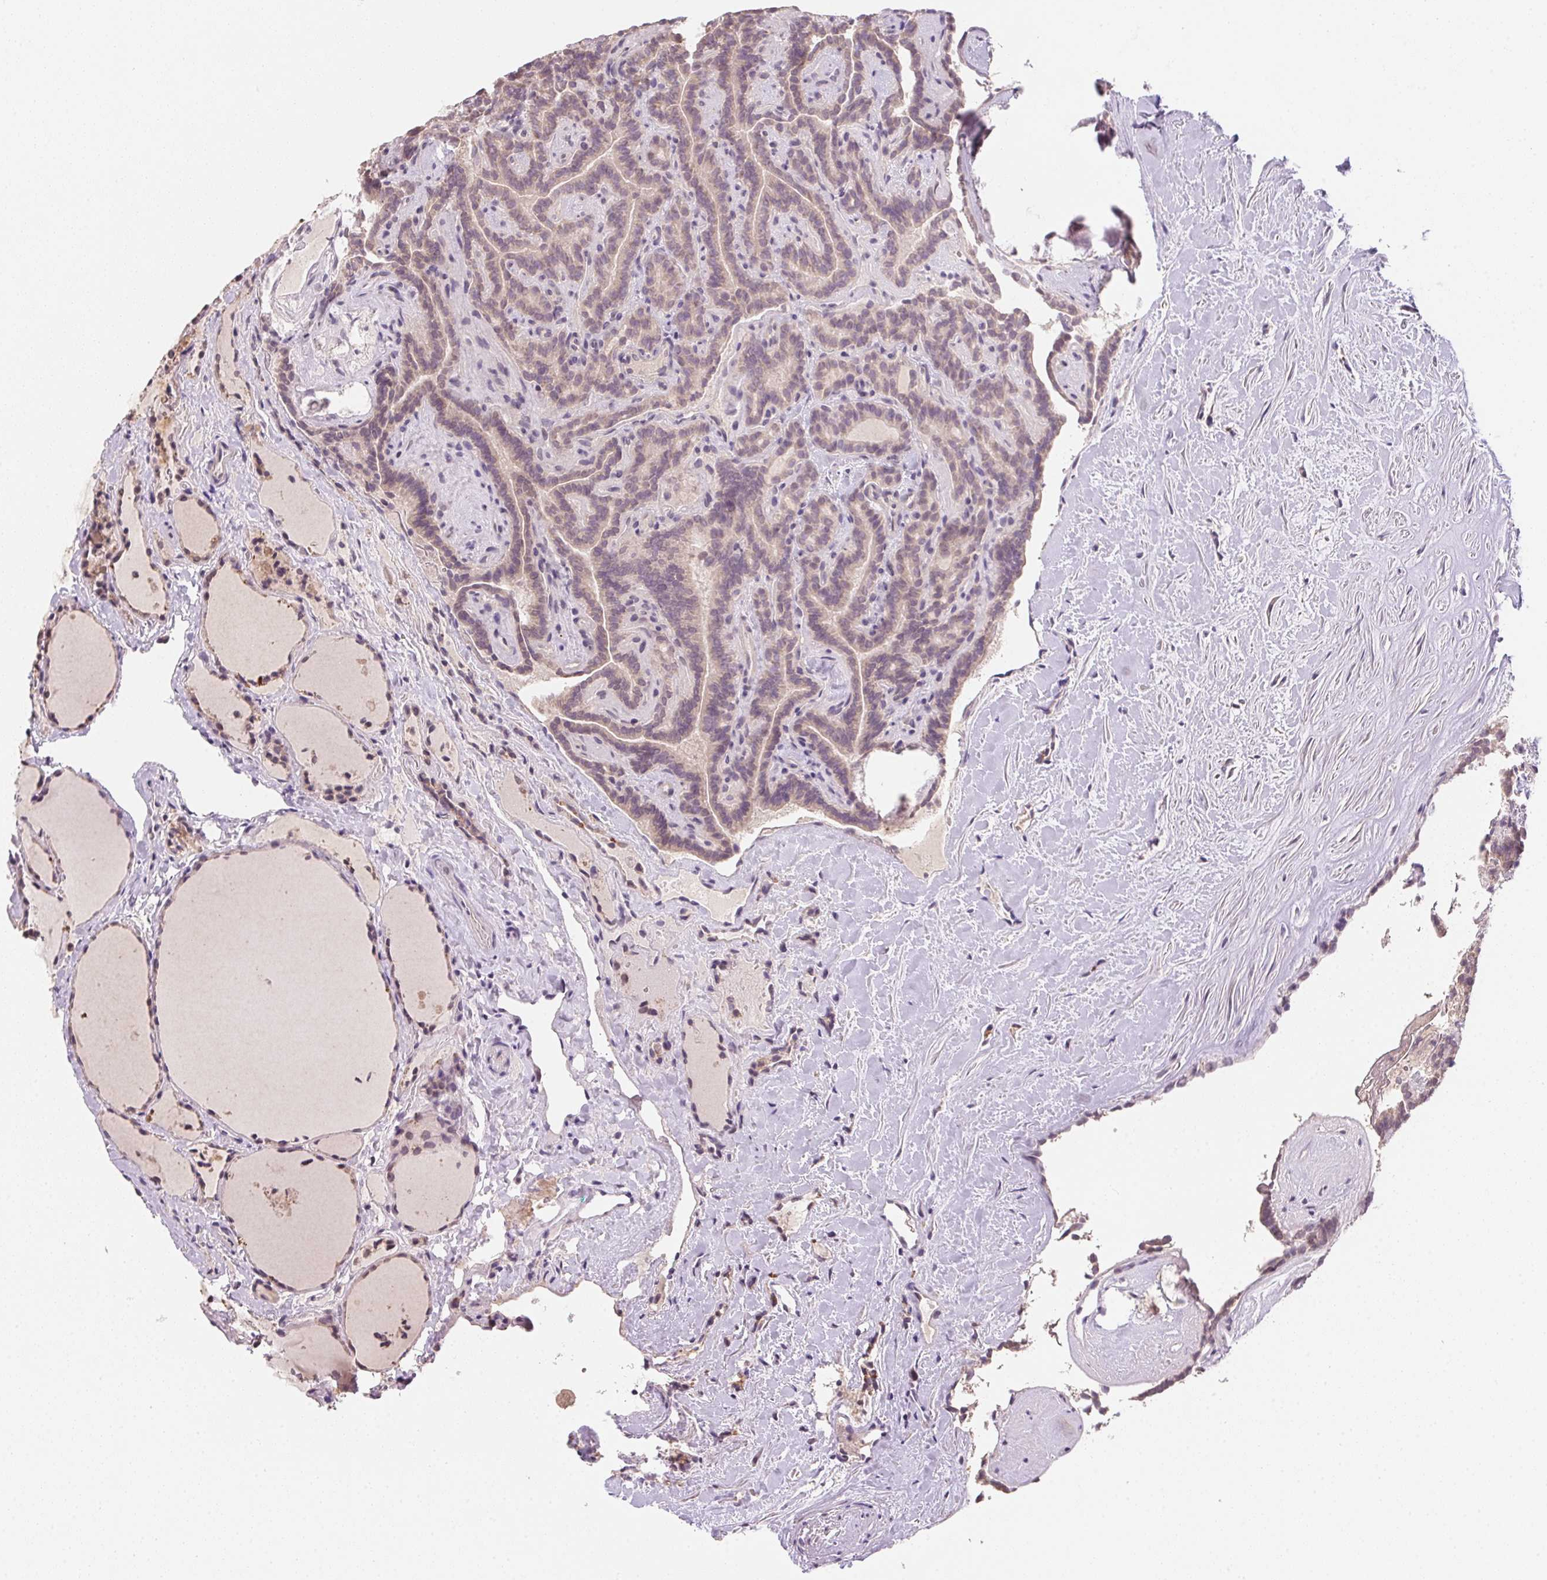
{"staining": {"intensity": "weak", "quantity": "25%-75%", "location": "cytoplasmic/membranous"}, "tissue": "thyroid cancer", "cell_type": "Tumor cells", "image_type": "cancer", "snomed": [{"axis": "morphology", "description": "Papillary adenocarcinoma, NOS"}, {"axis": "topography", "description": "Thyroid gland"}], "caption": "Thyroid cancer stained with a protein marker displays weak staining in tumor cells.", "gene": "ALDH8A1", "patient": {"sex": "female", "age": 21}}